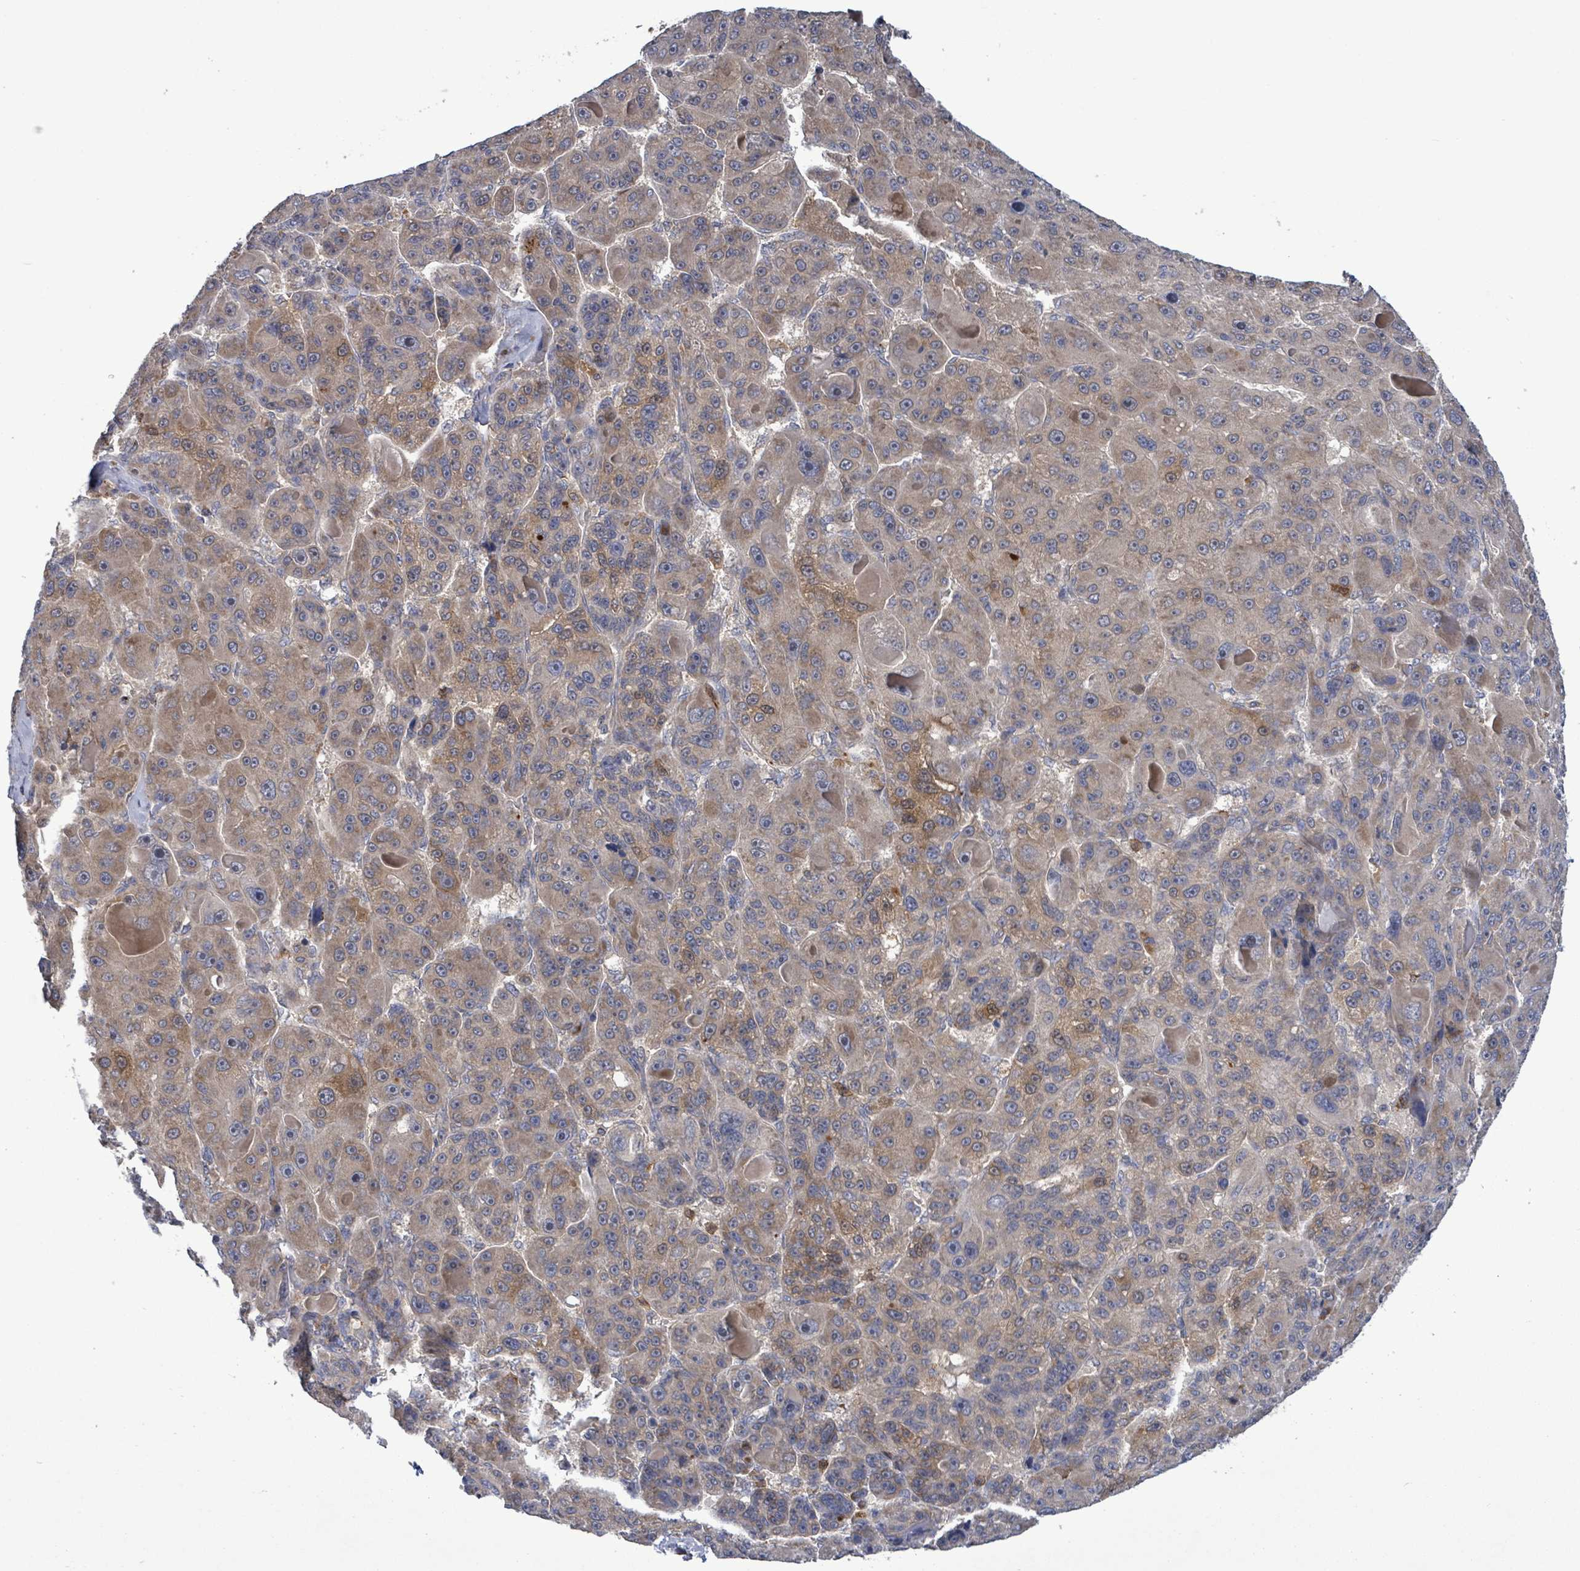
{"staining": {"intensity": "weak", "quantity": "25%-75%", "location": "cytoplasmic/membranous"}, "tissue": "liver cancer", "cell_type": "Tumor cells", "image_type": "cancer", "snomed": [{"axis": "morphology", "description": "Carcinoma, Hepatocellular, NOS"}, {"axis": "topography", "description": "Liver"}], "caption": "Liver cancer (hepatocellular carcinoma) stained with a protein marker displays weak staining in tumor cells.", "gene": "SERPINE3", "patient": {"sex": "male", "age": 76}}